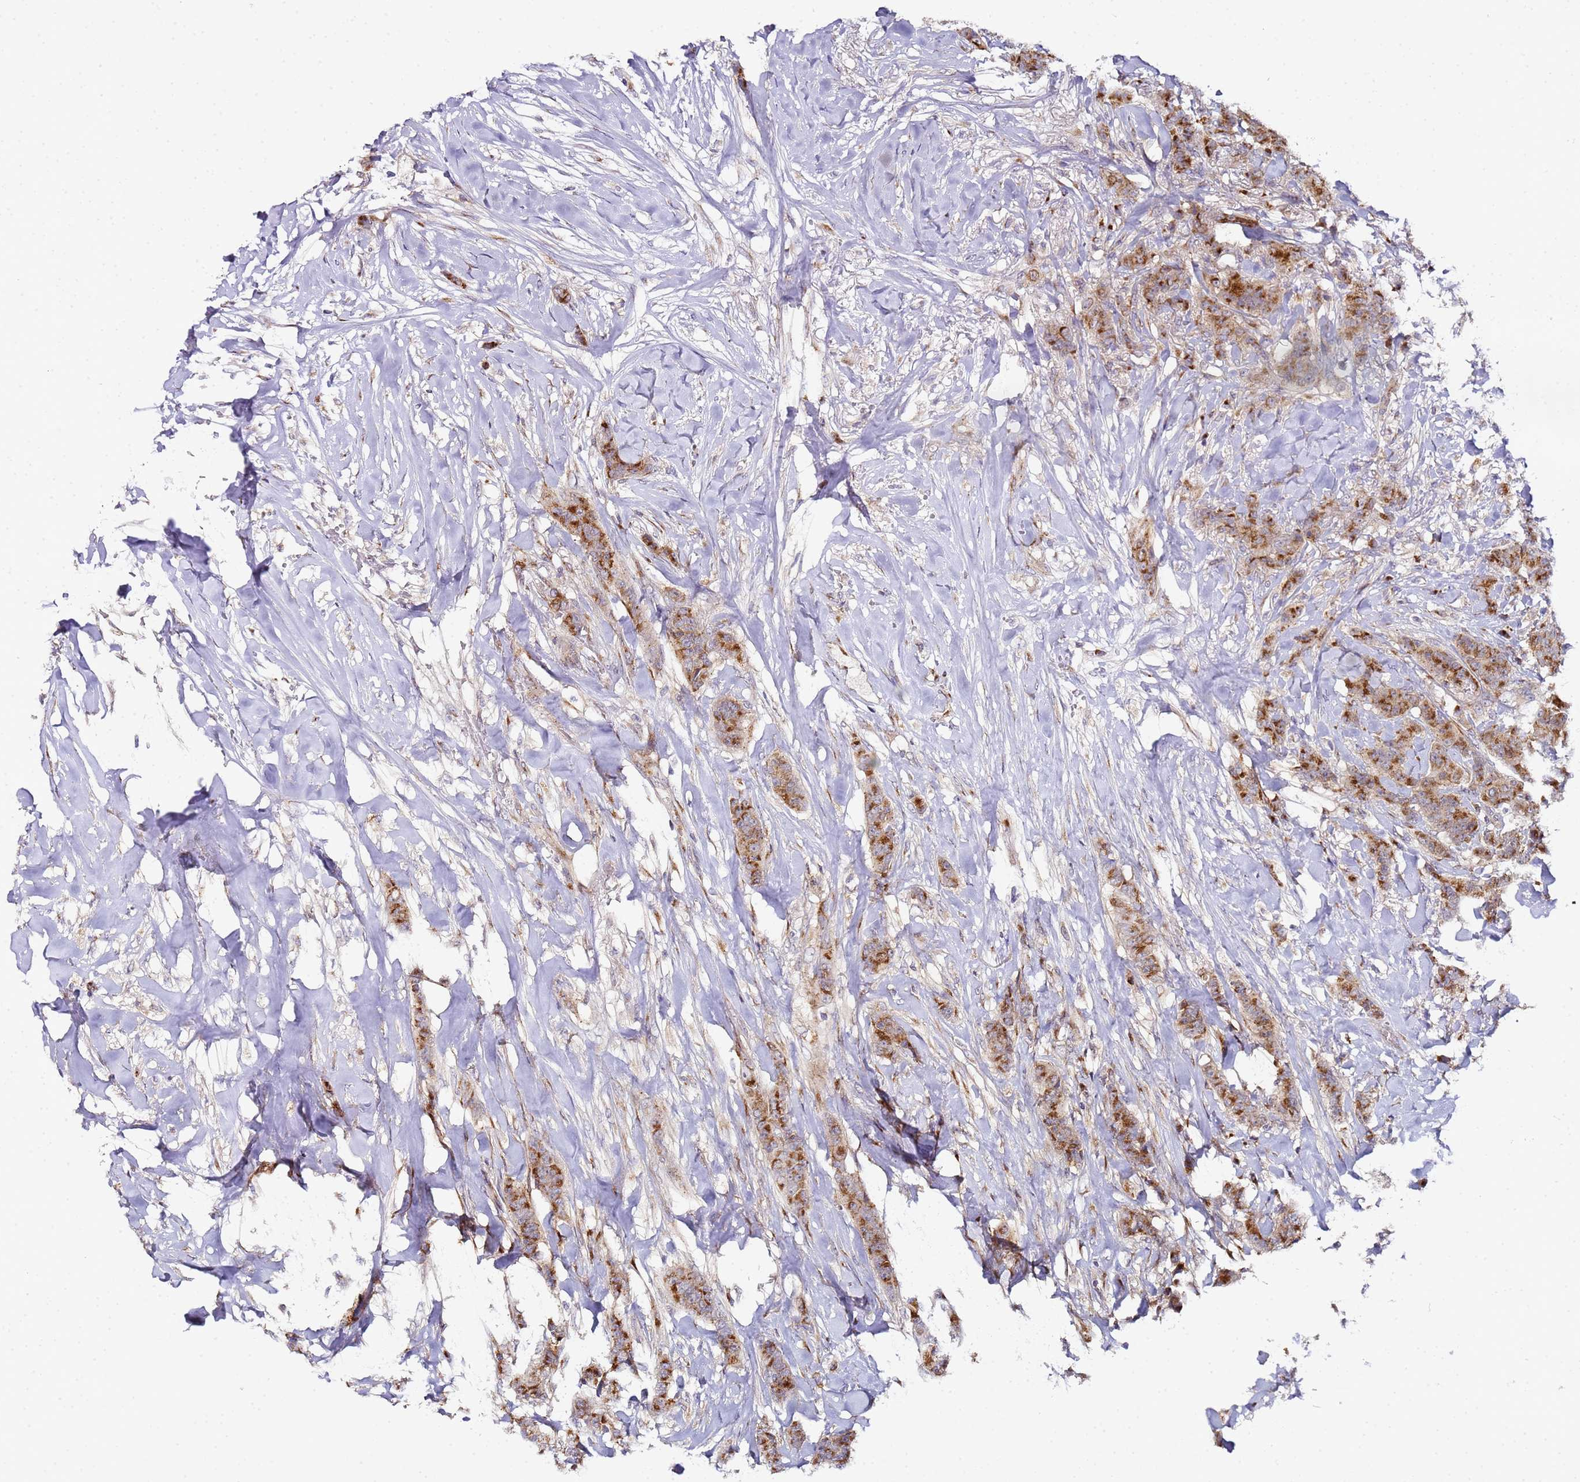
{"staining": {"intensity": "strong", "quantity": ">75%", "location": "cytoplasmic/membranous"}, "tissue": "breast cancer", "cell_type": "Tumor cells", "image_type": "cancer", "snomed": [{"axis": "morphology", "description": "Duct carcinoma"}, {"axis": "topography", "description": "Breast"}], "caption": "A photomicrograph of human breast infiltrating ductal carcinoma stained for a protein shows strong cytoplasmic/membranous brown staining in tumor cells.", "gene": "MRPL49", "patient": {"sex": "female", "age": 40}}